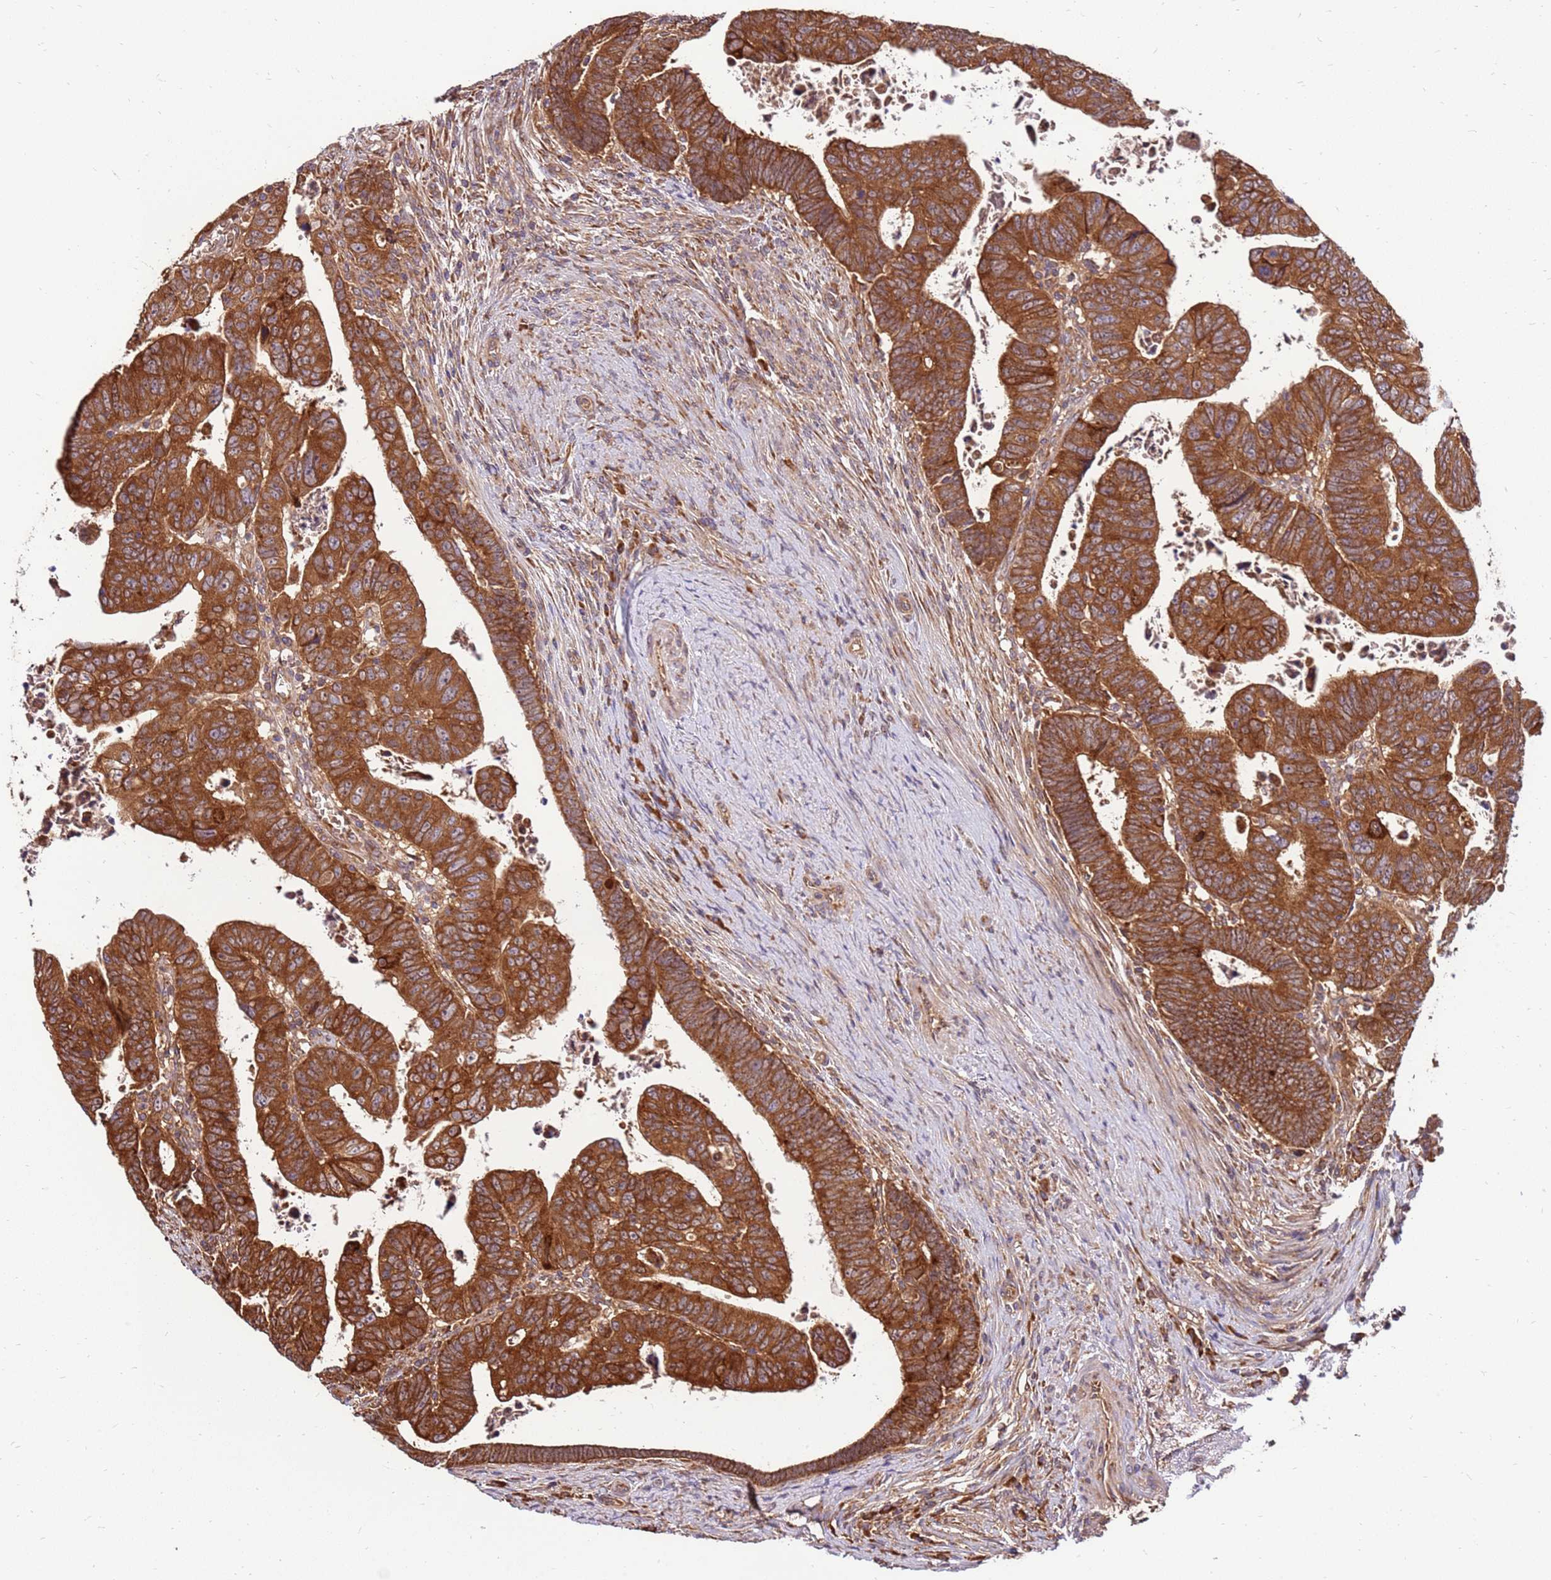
{"staining": {"intensity": "strong", "quantity": ">75%", "location": "cytoplasmic/membranous"}, "tissue": "colorectal cancer", "cell_type": "Tumor cells", "image_type": "cancer", "snomed": [{"axis": "morphology", "description": "Normal tissue, NOS"}, {"axis": "morphology", "description": "Adenocarcinoma, NOS"}, {"axis": "topography", "description": "Rectum"}], "caption": "Immunohistochemistry staining of adenocarcinoma (colorectal), which exhibits high levels of strong cytoplasmic/membranous positivity in approximately >75% of tumor cells indicating strong cytoplasmic/membranous protein positivity. The staining was performed using DAB (brown) for protein detection and nuclei were counterstained in hematoxylin (blue).", "gene": "SLC44A5", "patient": {"sex": "female", "age": 65}}